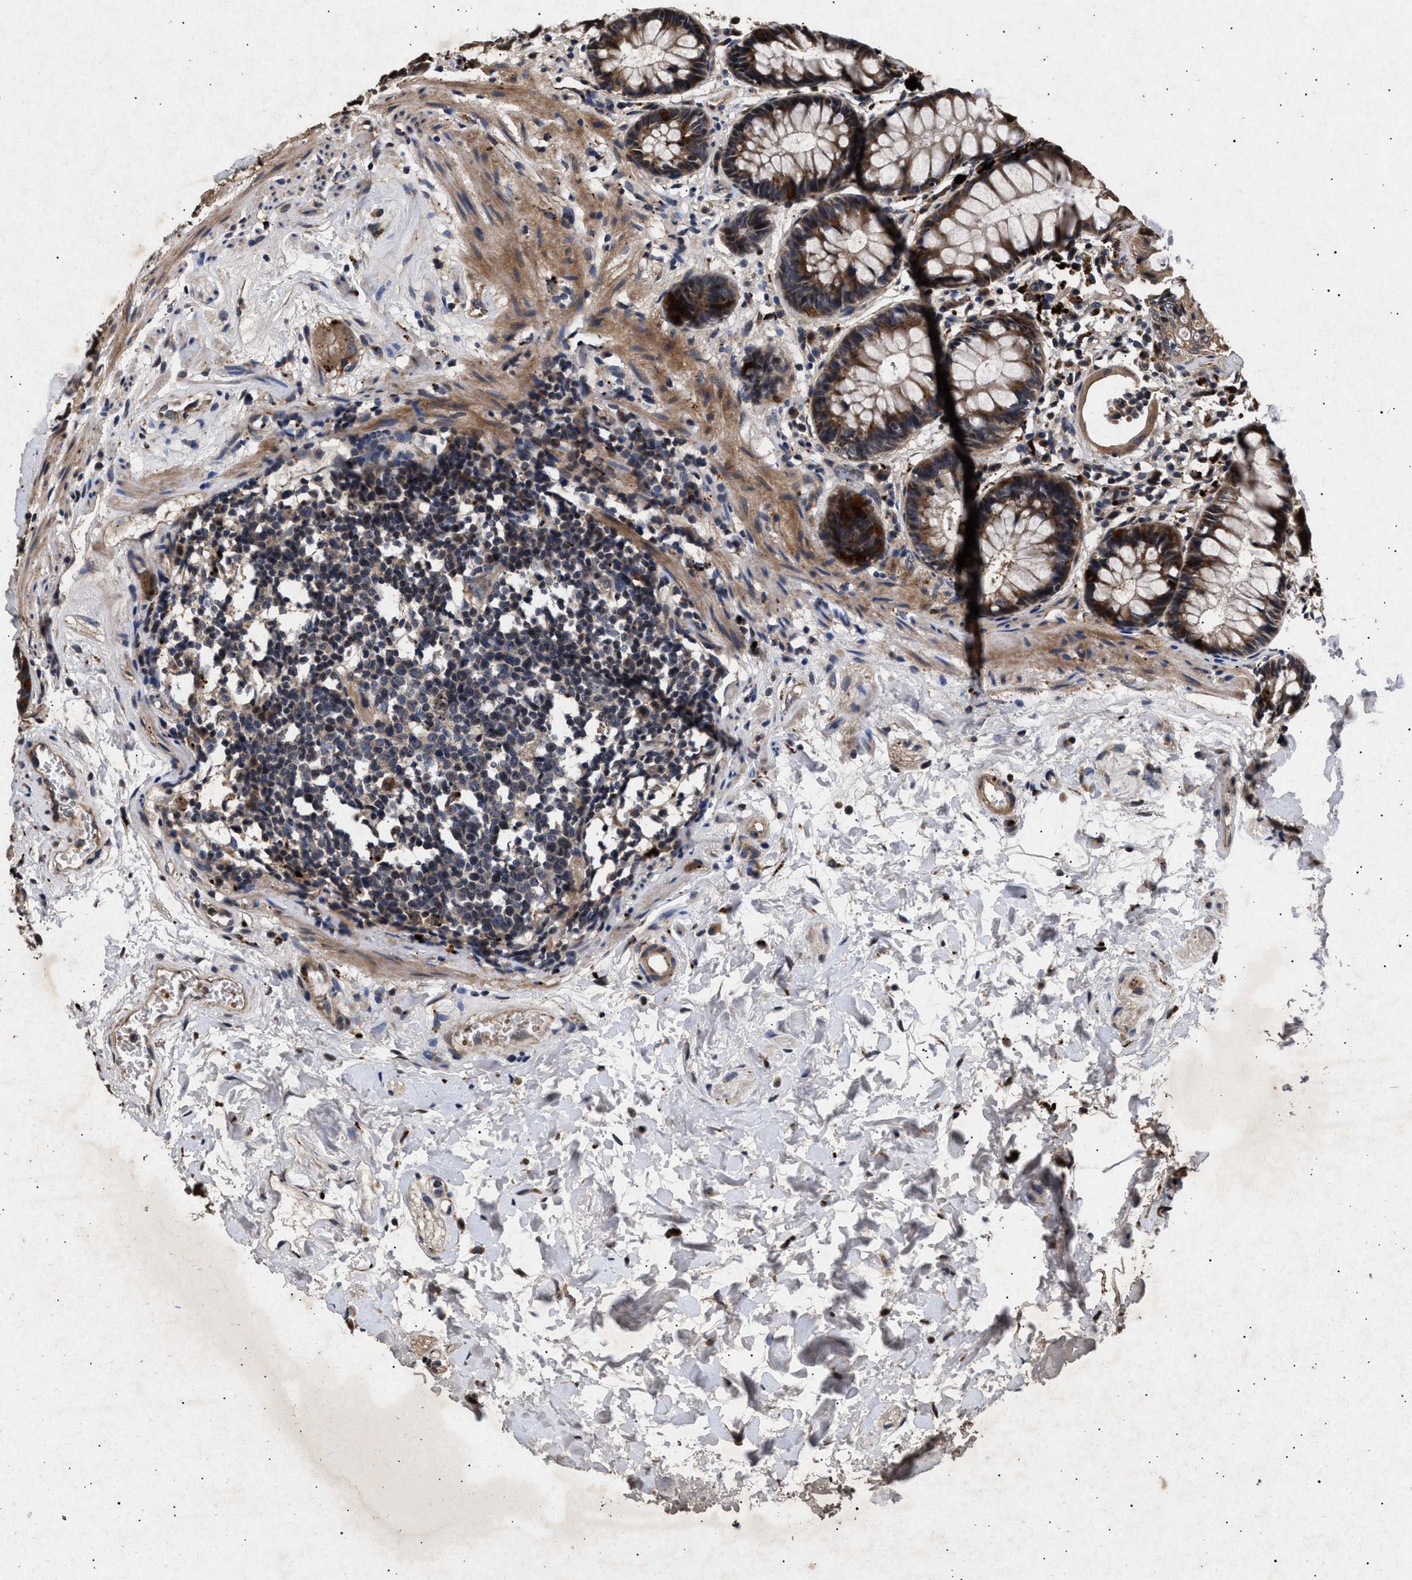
{"staining": {"intensity": "strong", "quantity": ">75%", "location": "cytoplasmic/membranous"}, "tissue": "rectum", "cell_type": "Glandular cells", "image_type": "normal", "snomed": [{"axis": "morphology", "description": "Normal tissue, NOS"}, {"axis": "topography", "description": "Rectum"}], "caption": "A photomicrograph of human rectum stained for a protein shows strong cytoplasmic/membranous brown staining in glandular cells.", "gene": "ITGB5", "patient": {"sex": "male", "age": 64}}